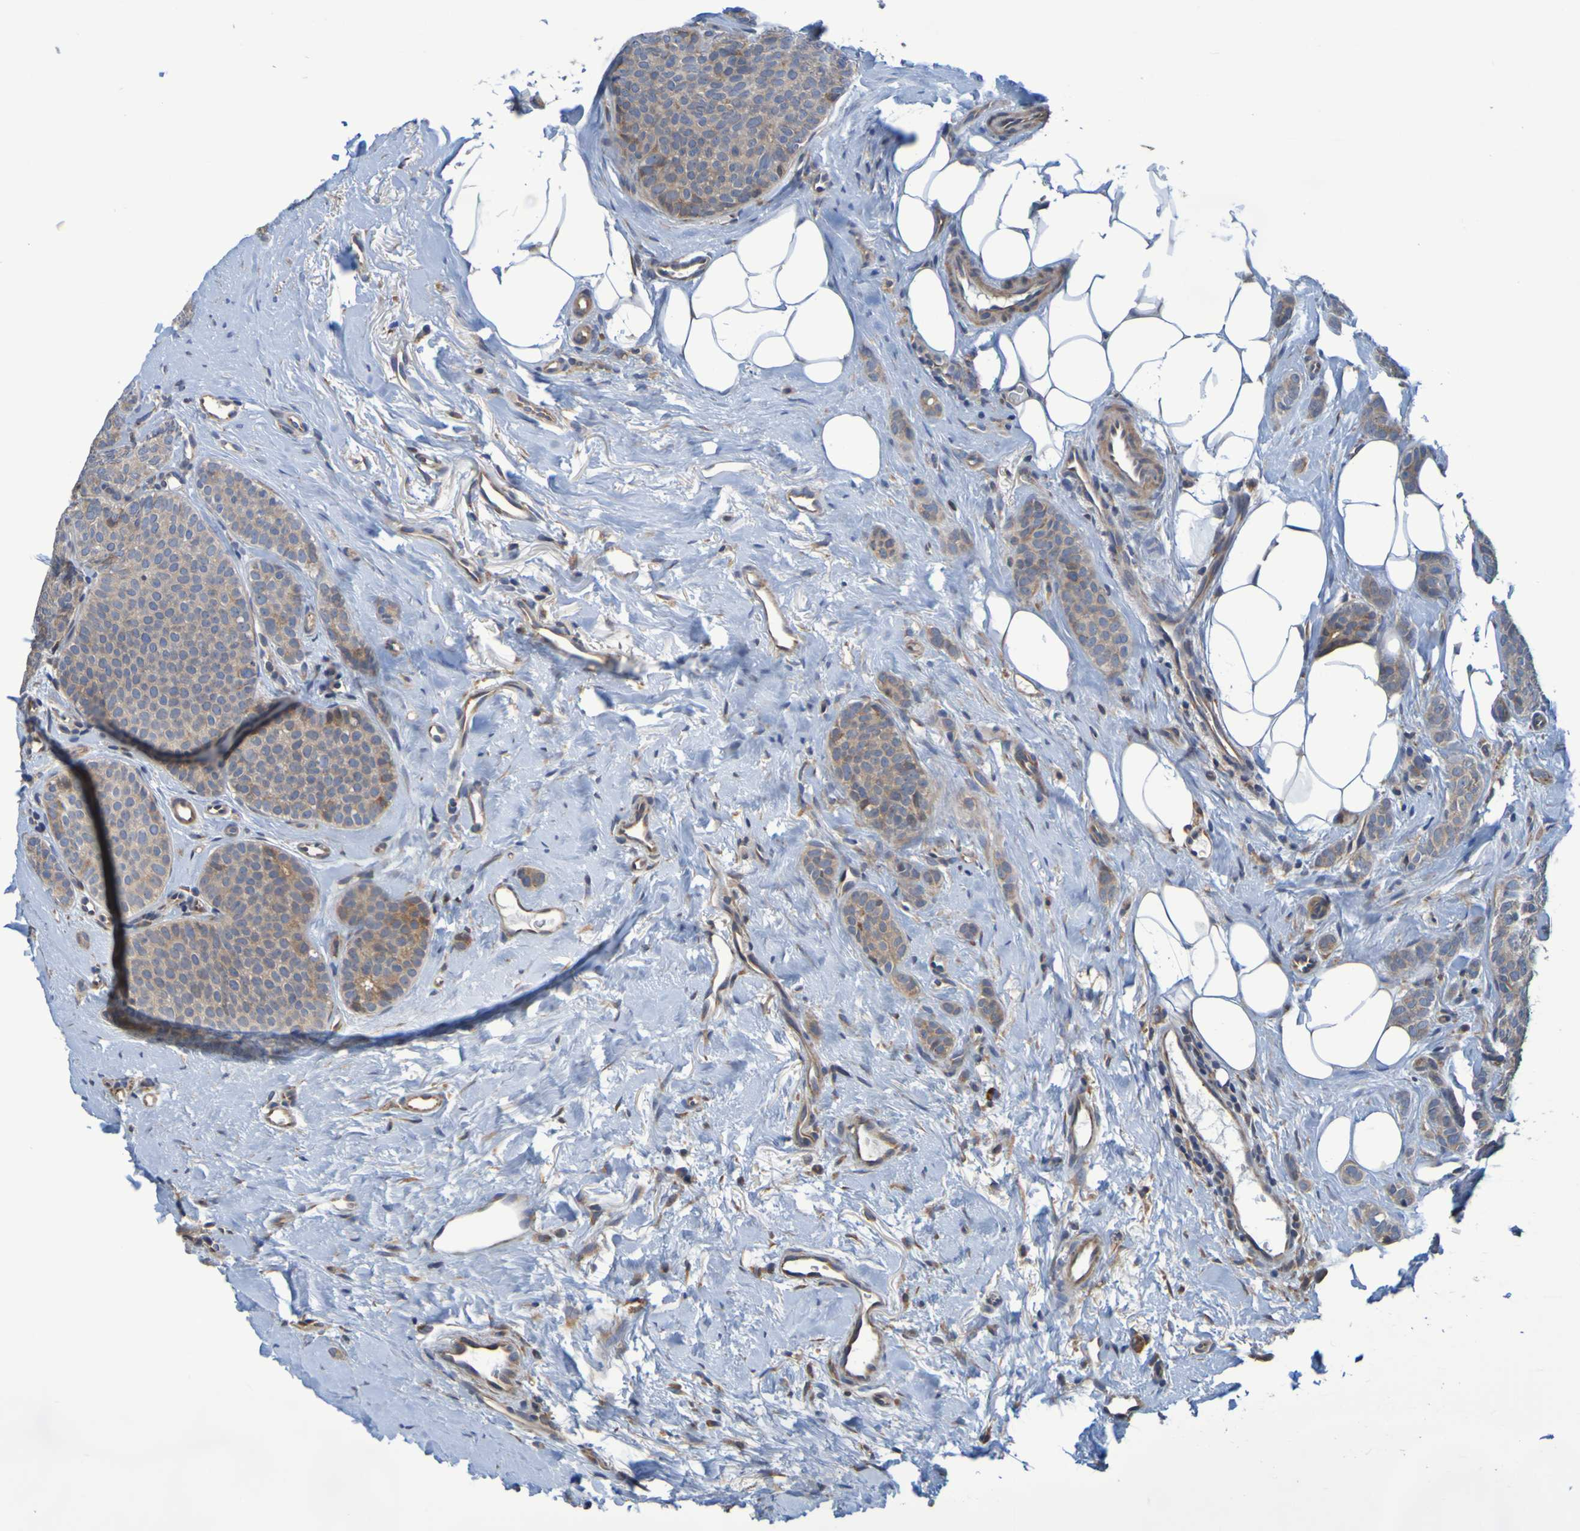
{"staining": {"intensity": "weak", "quantity": ">75%", "location": "cytoplasmic/membranous"}, "tissue": "breast cancer", "cell_type": "Tumor cells", "image_type": "cancer", "snomed": [{"axis": "morphology", "description": "Lobular carcinoma"}, {"axis": "topography", "description": "Skin"}, {"axis": "topography", "description": "Breast"}], "caption": "Immunohistochemical staining of breast cancer (lobular carcinoma) shows weak cytoplasmic/membranous protein positivity in approximately >75% of tumor cells. Using DAB (3,3'-diaminobenzidine) (brown) and hematoxylin (blue) stains, captured at high magnification using brightfield microscopy.", "gene": "CLDN18", "patient": {"sex": "female", "age": 46}}